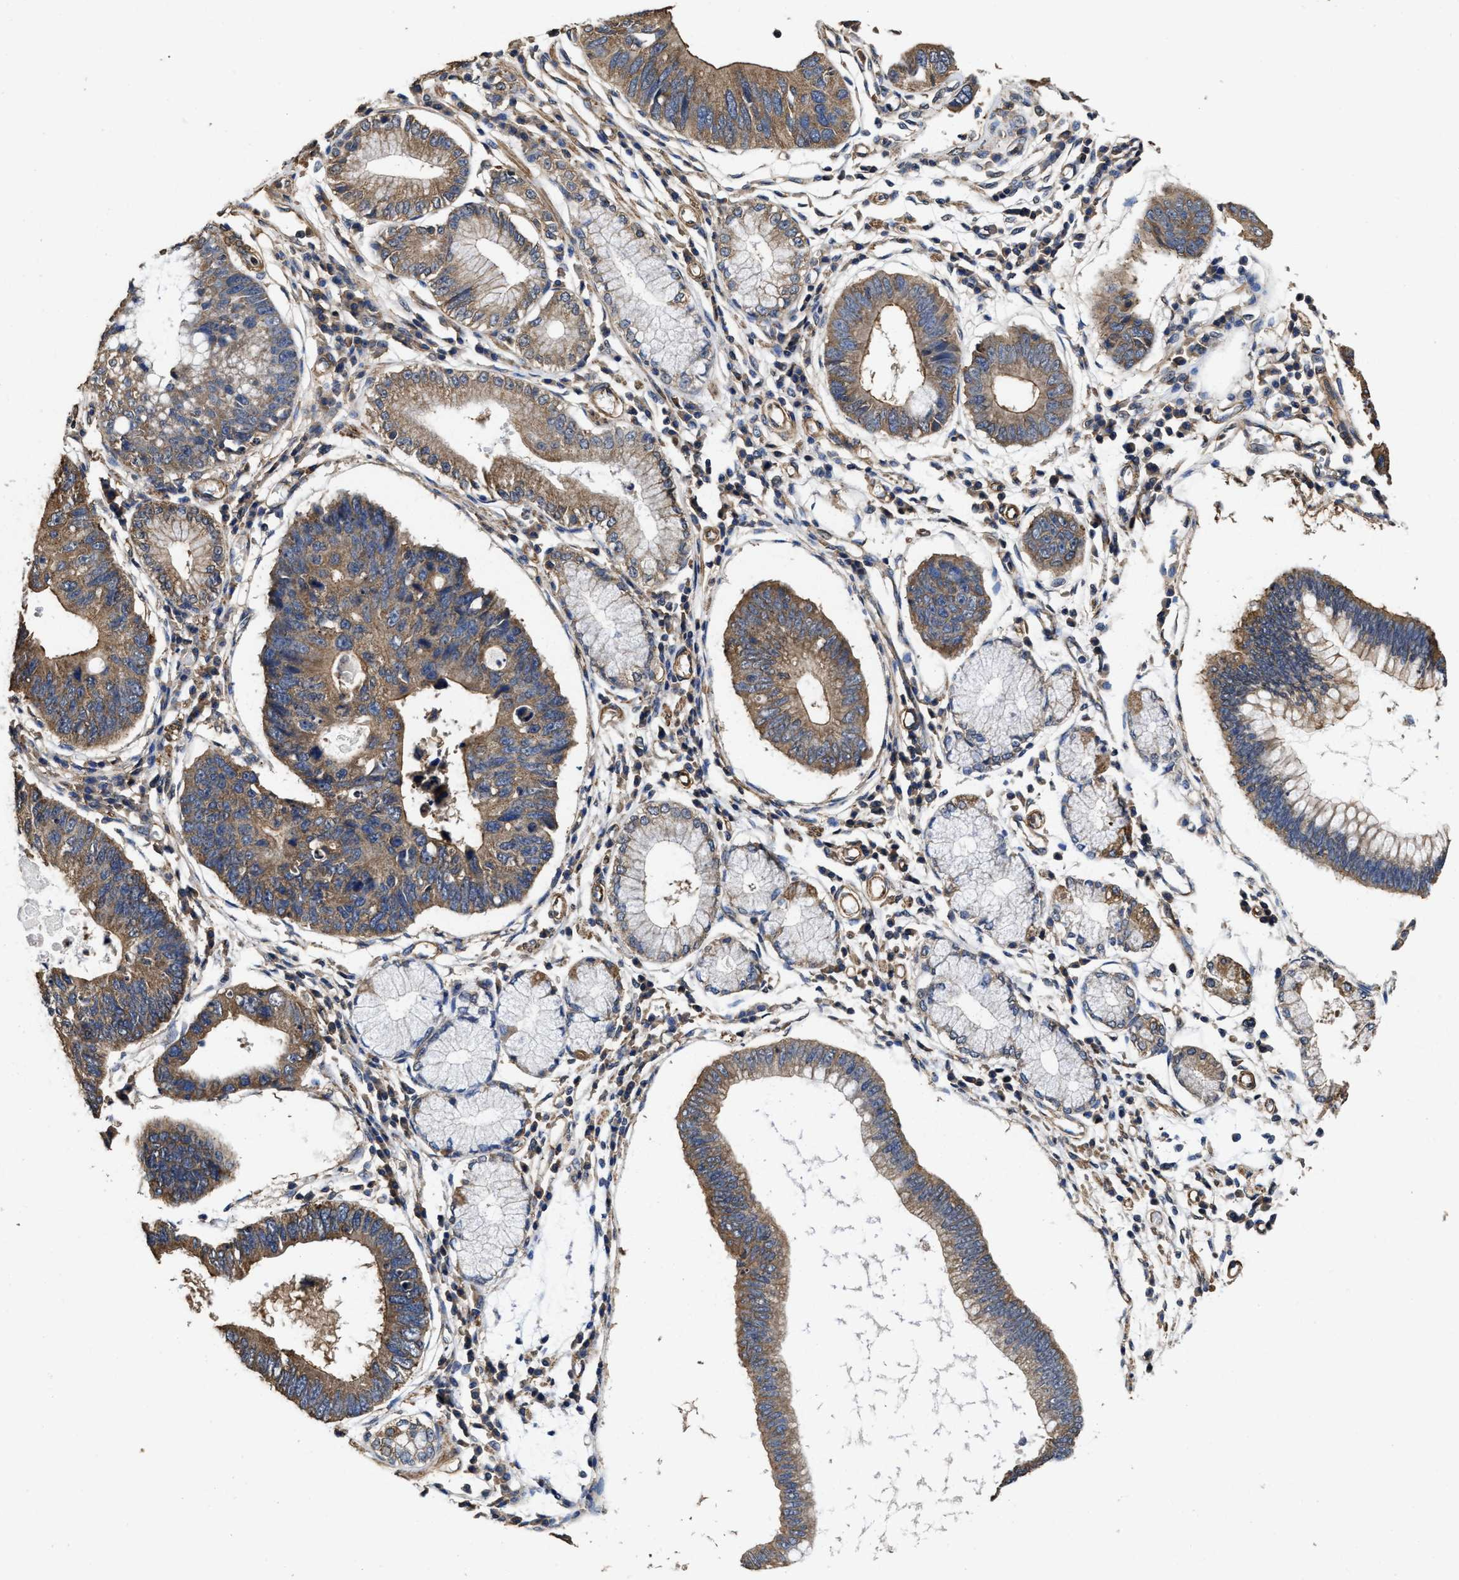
{"staining": {"intensity": "moderate", "quantity": ">75%", "location": "cytoplasmic/membranous"}, "tissue": "stomach cancer", "cell_type": "Tumor cells", "image_type": "cancer", "snomed": [{"axis": "morphology", "description": "Adenocarcinoma, NOS"}, {"axis": "topography", "description": "Stomach"}], "caption": "Stomach cancer tissue reveals moderate cytoplasmic/membranous staining in about >75% of tumor cells", "gene": "SFXN4", "patient": {"sex": "male", "age": 59}}